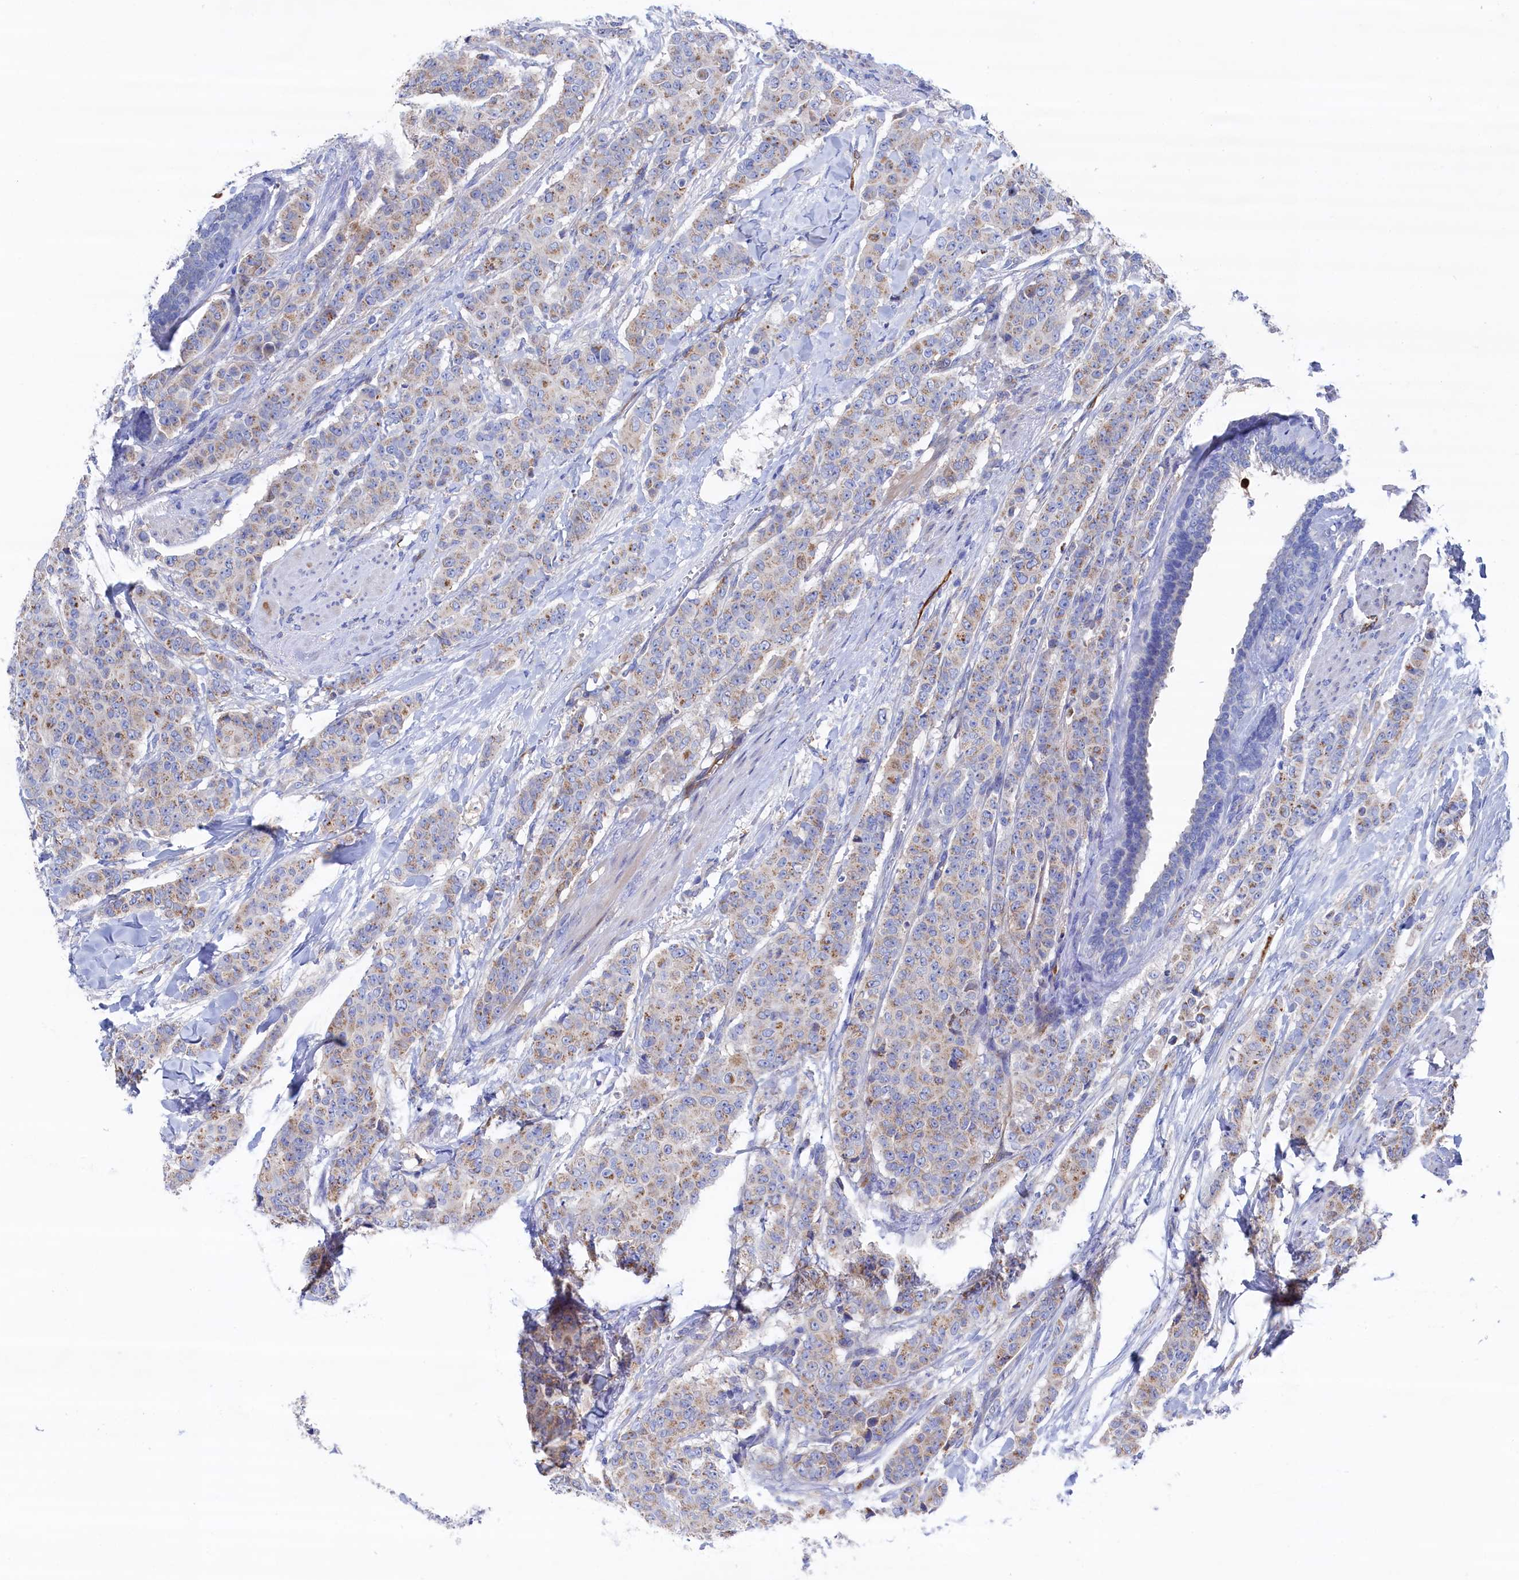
{"staining": {"intensity": "weak", "quantity": "25%-75%", "location": "cytoplasmic/membranous"}, "tissue": "breast cancer", "cell_type": "Tumor cells", "image_type": "cancer", "snomed": [{"axis": "morphology", "description": "Duct carcinoma"}, {"axis": "topography", "description": "Breast"}], "caption": "A histopathology image of human breast intraductal carcinoma stained for a protein reveals weak cytoplasmic/membranous brown staining in tumor cells.", "gene": "C12orf73", "patient": {"sex": "female", "age": 40}}